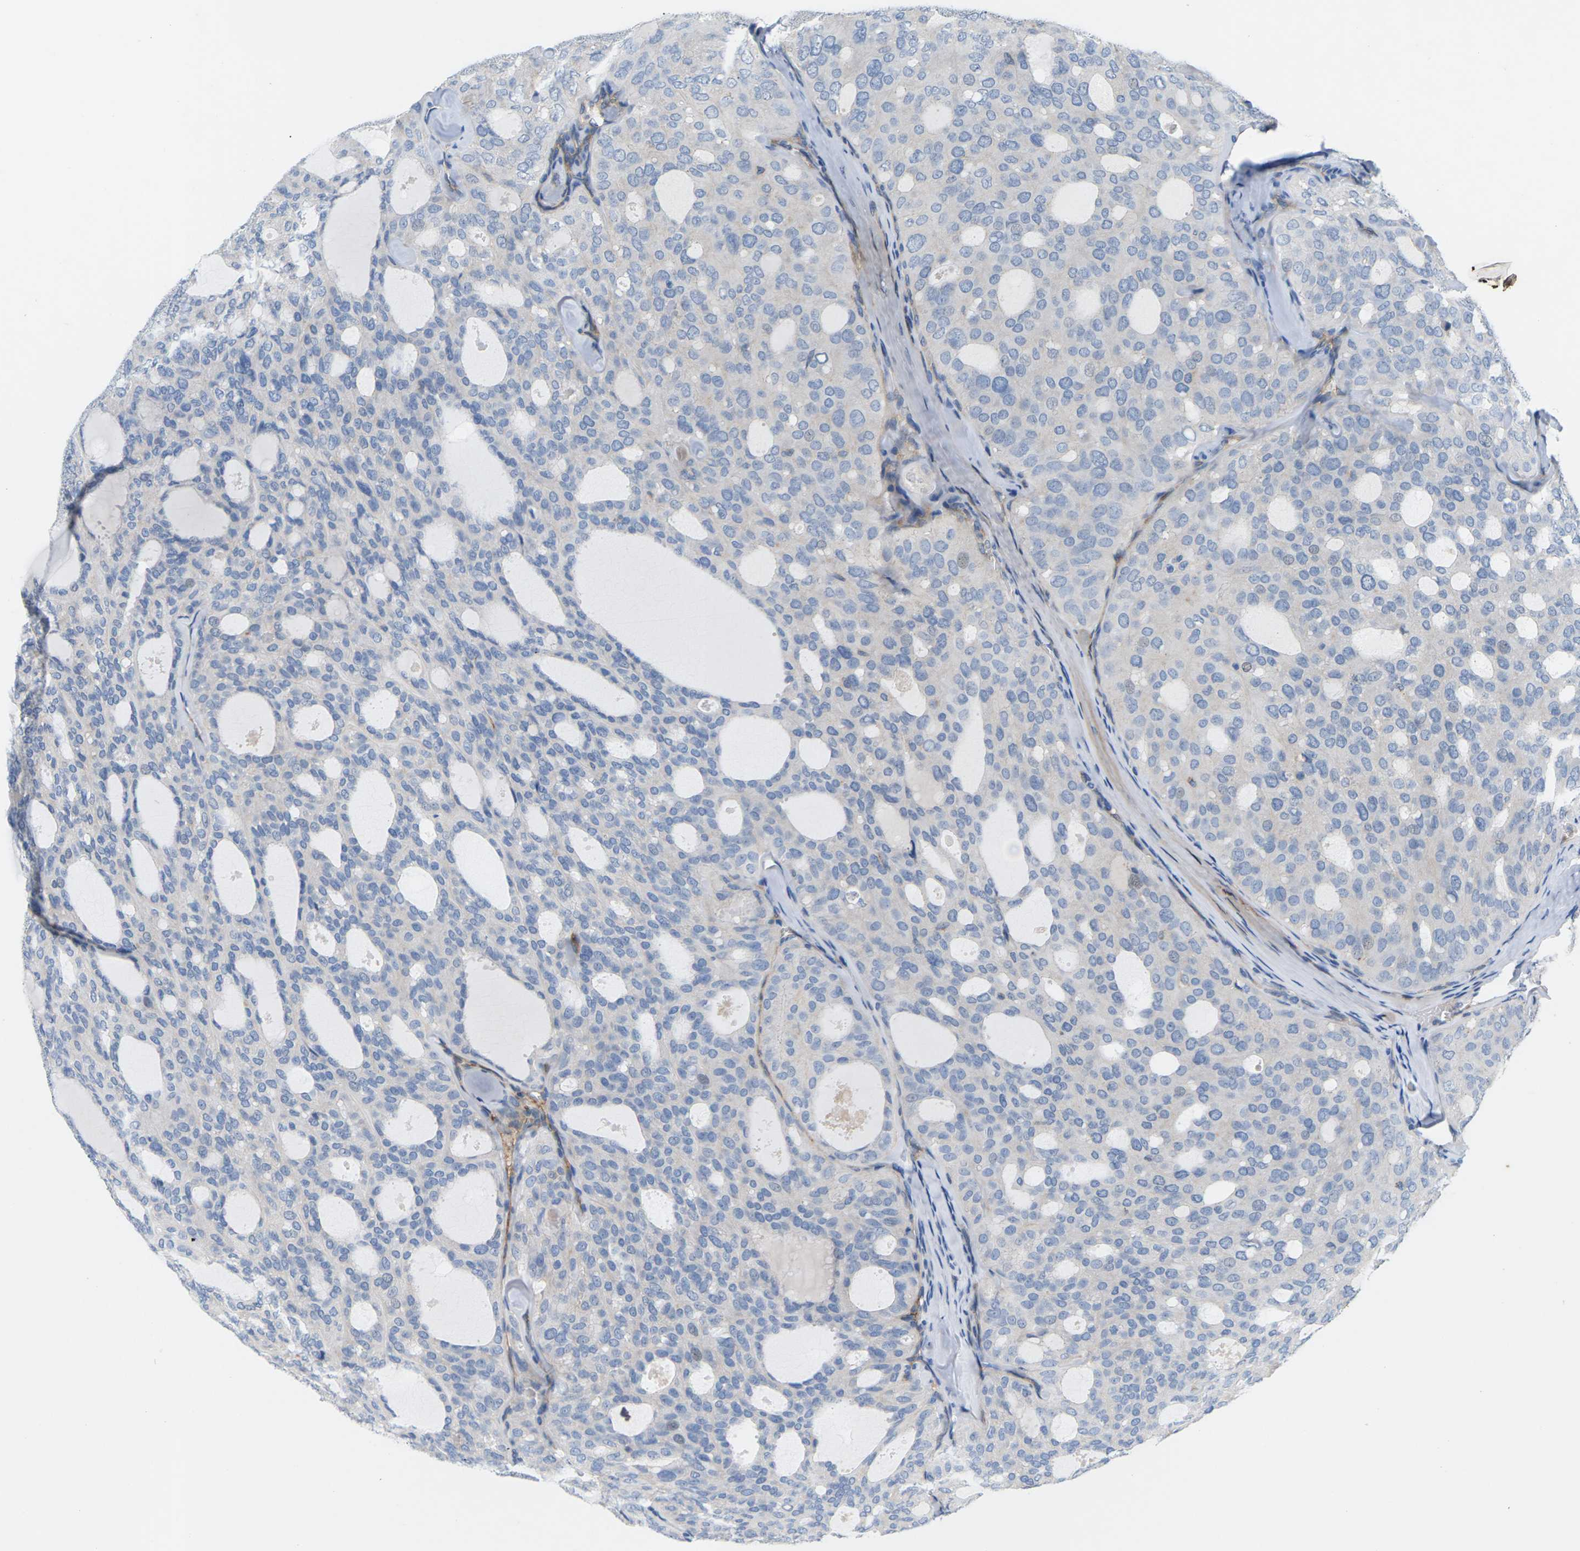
{"staining": {"intensity": "negative", "quantity": "none", "location": "none"}, "tissue": "thyroid cancer", "cell_type": "Tumor cells", "image_type": "cancer", "snomed": [{"axis": "morphology", "description": "Follicular adenoma carcinoma, NOS"}, {"axis": "topography", "description": "Thyroid gland"}], "caption": "A photomicrograph of human follicular adenoma carcinoma (thyroid) is negative for staining in tumor cells.", "gene": "ITGA5", "patient": {"sex": "male", "age": 75}}